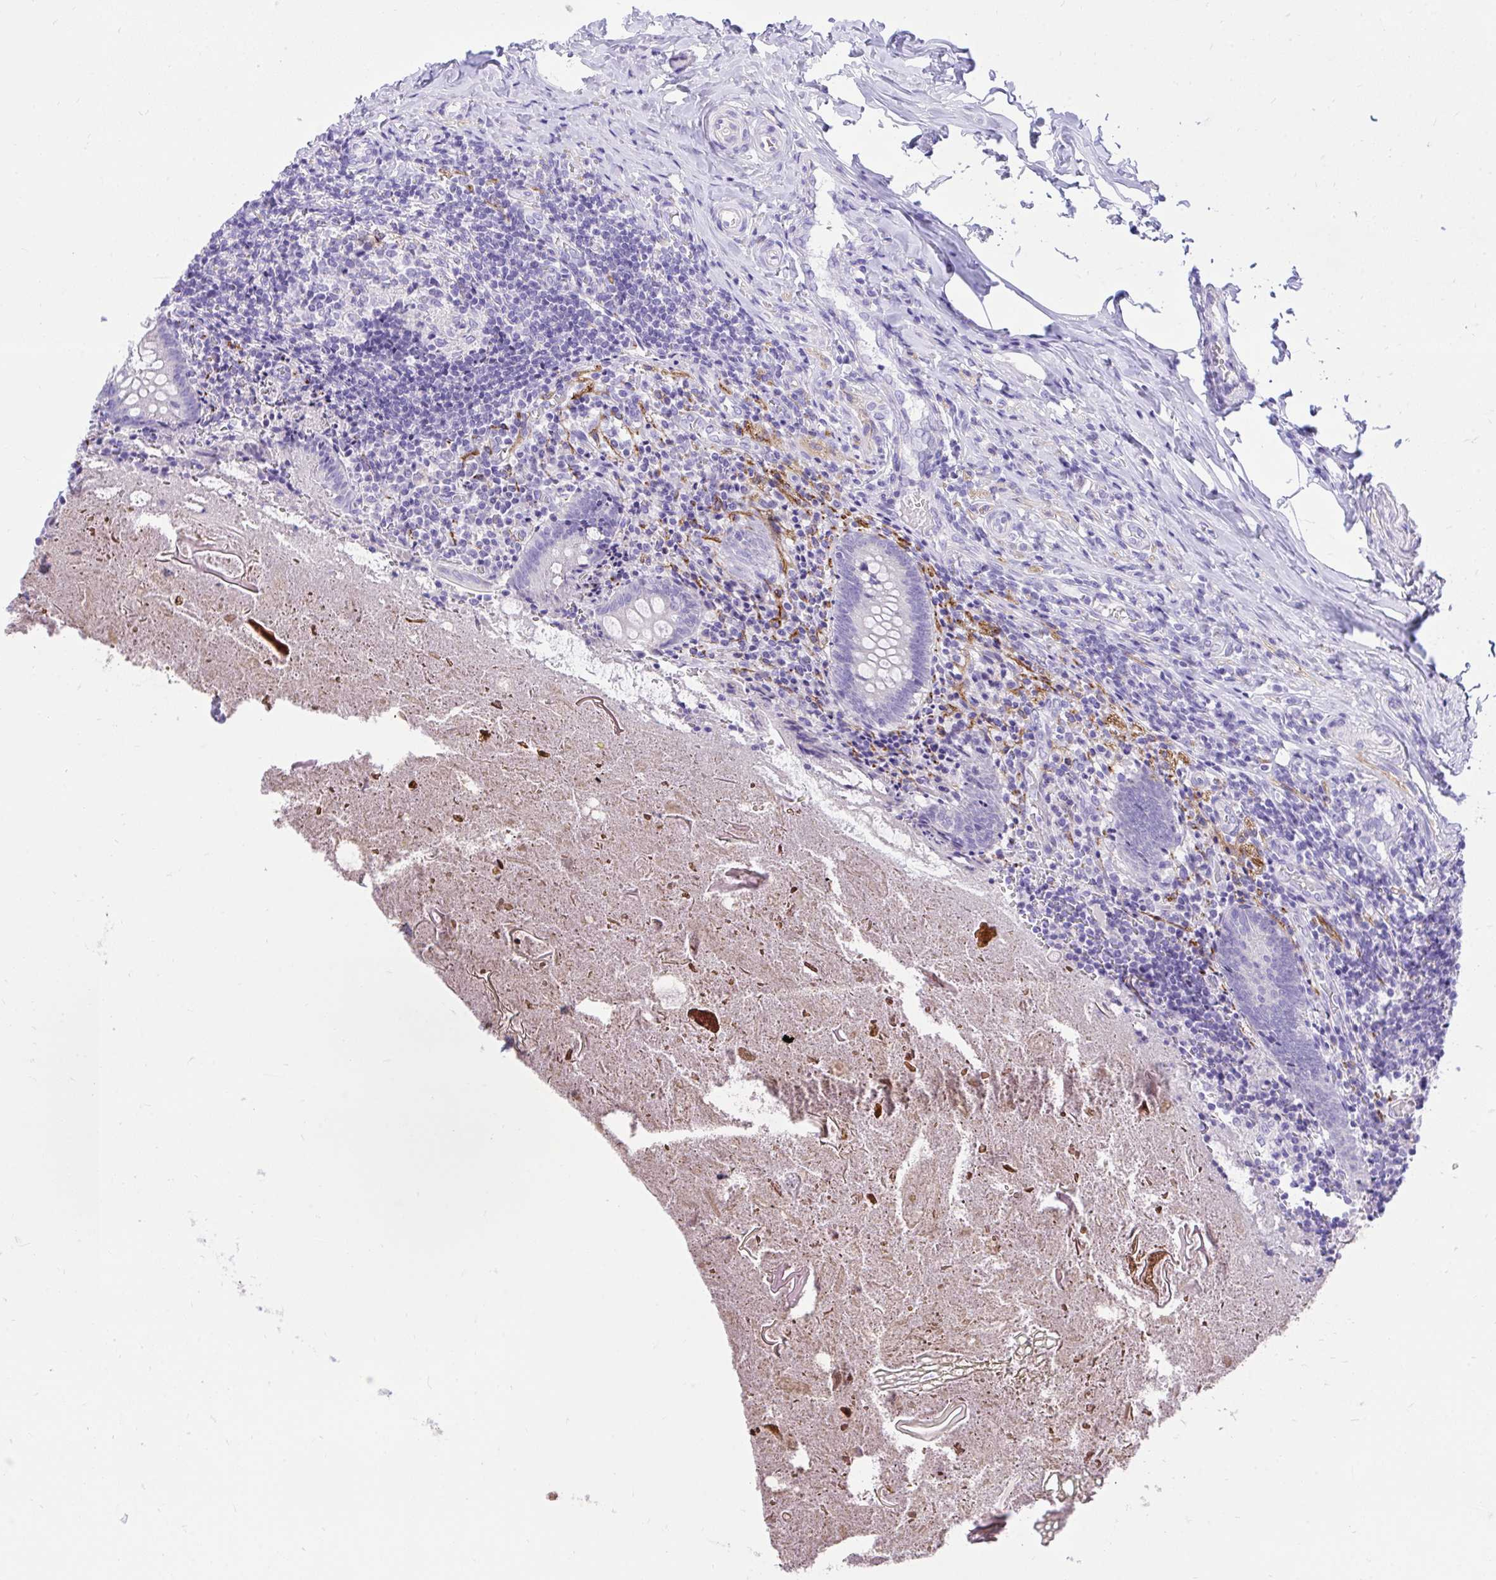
{"staining": {"intensity": "negative", "quantity": "none", "location": "none"}, "tissue": "appendix", "cell_type": "Glandular cells", "image_type": "normal", "snomed": [{"axis": "morphology", "description": "Normal tissue, NOS"}, {"axis": "topography", "description": "Appendix"}], "caption": "This is a micrograph of IHC staining of unremarkable appendix, which shows no expression in glandular cells.", "gene": "MON1A", "patient": {"sex": "female", "age": 17}}